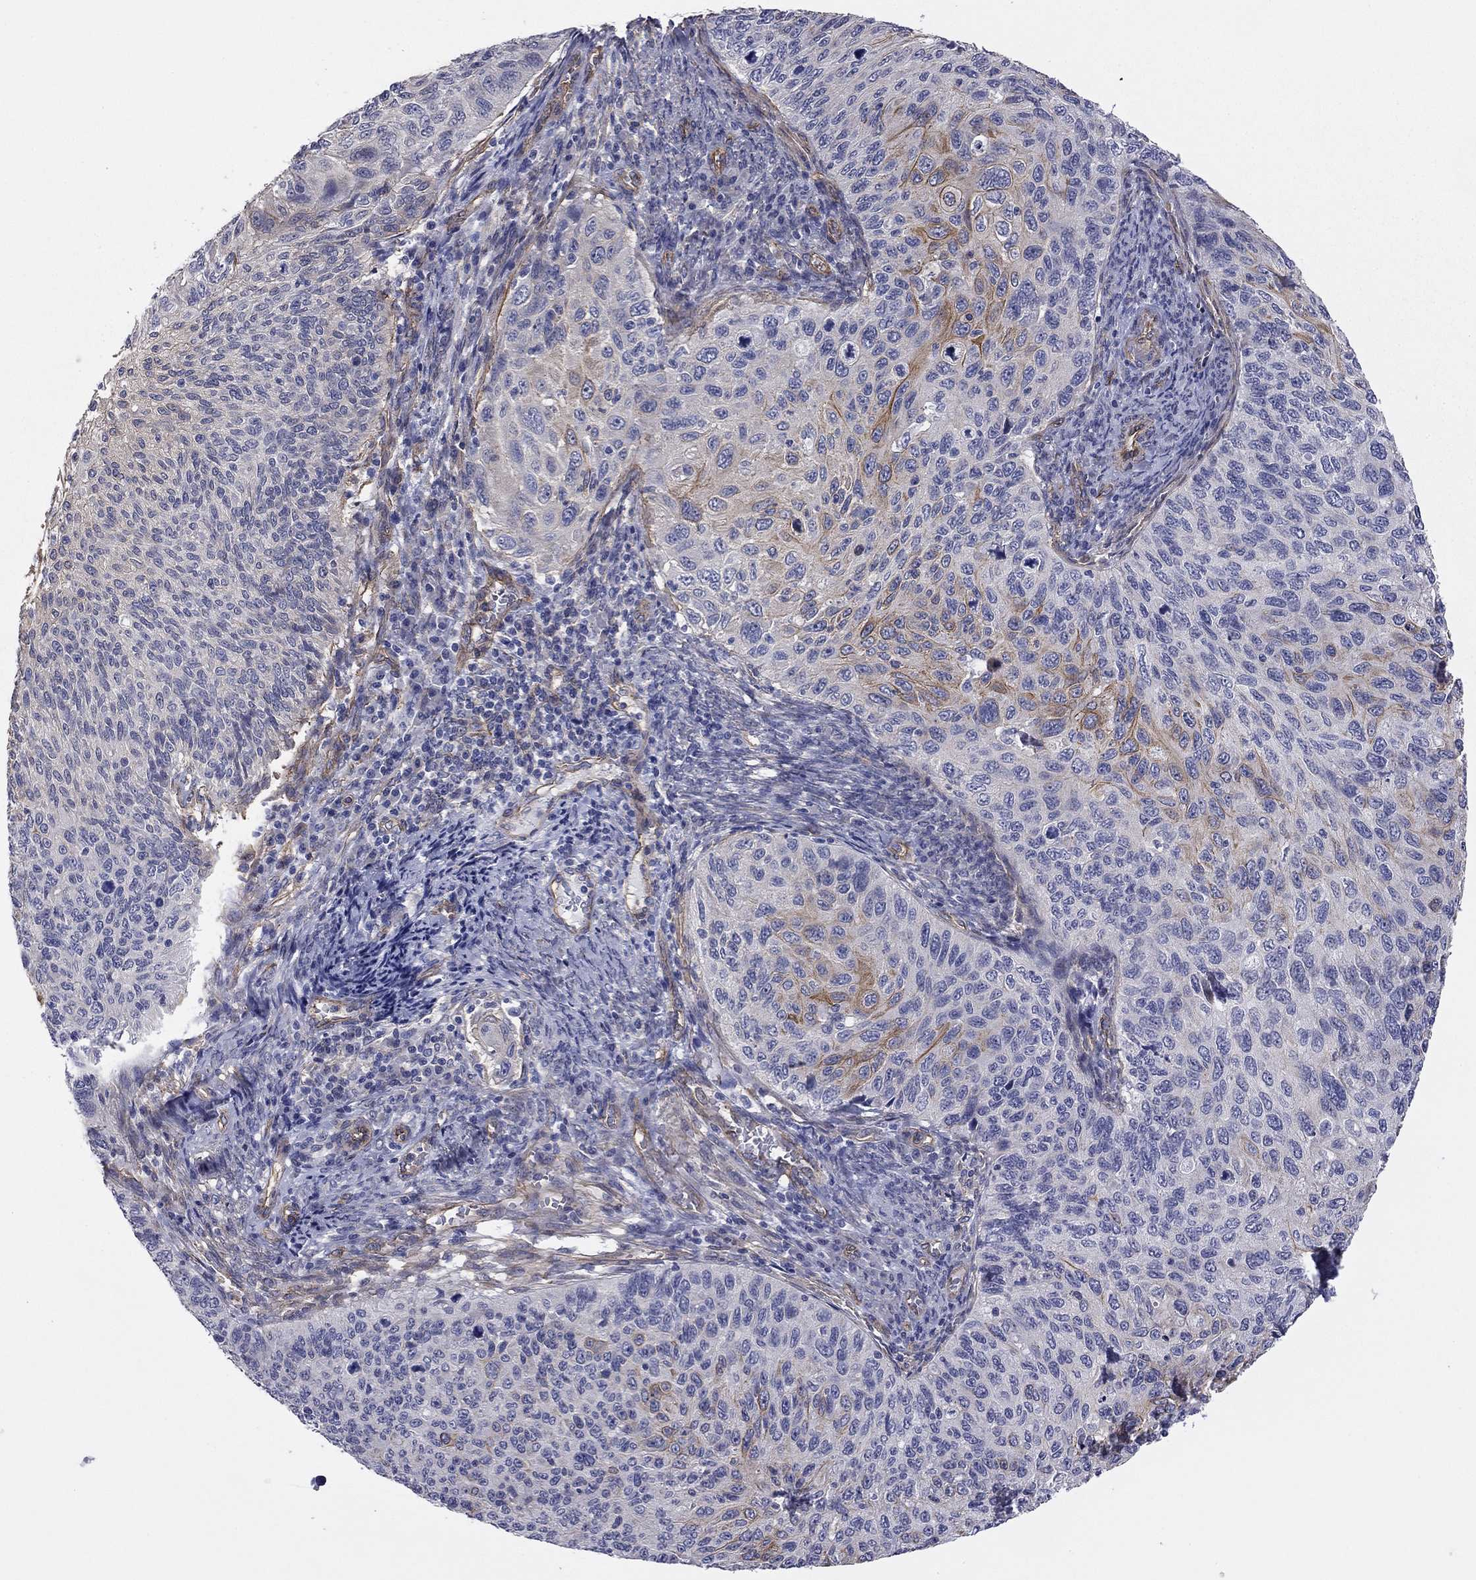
{"staining": {"intensity": "moderate", "quantity": "<25%", "location": "cytoplasmic/membranous"}, "tissue": "cervical cancer", "cell_type": "Tumor cells", "image_type": "cancer", "snomed": [{"axis": "morphology", "description": "Squamous cell carcinoma, NOS"}, {"axis": "topography", "description": "Cervix"}], "caption": "Approximately <25% of tumor cells in human squamous cell carcinoma (cervical) show moderate cytoplasmic/membranous protein positivity as visualized by brown immunohistochemical staining.", "gene": "TCHH", "patient": {"sex": "female", "age": 70}}